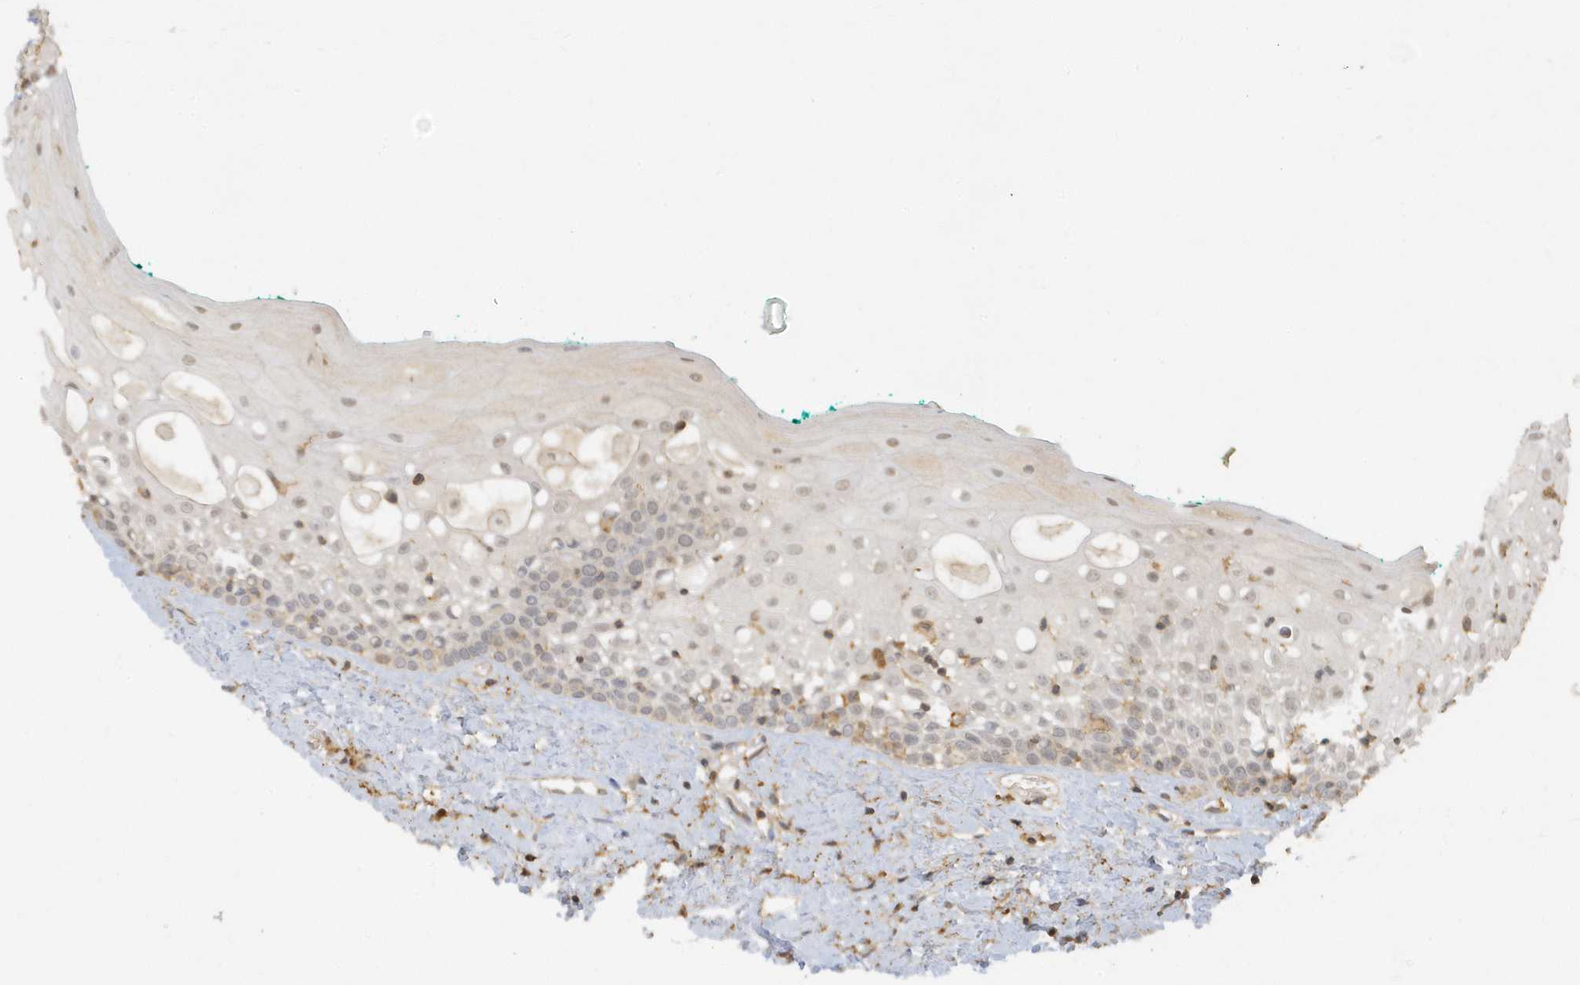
{"staining": {"intensity": "weak", "quantity": "25%-75%", "location": "nuclear"}, "tissue": "oral mucosa", "cell_type": "Squamous epithelial cells", "image_type": "normal", "snomed": [{"axis": "morphology", "description": "Normal tissue, NOS"}, {"axis": "topography", "description": "Oral tissue"}], "caption": "Immunohistochemical staining of benign oral mucosa demonstrates weak nuclear protein expression in about 25%-75% of squamous epithelial cells. (DAB (3,3'-diaminobenzidine) = brown stain, brightfield microscopy at high magnification).", "gene": "ZBTB8A", "patient": {"sex": "female", "age": 70}}